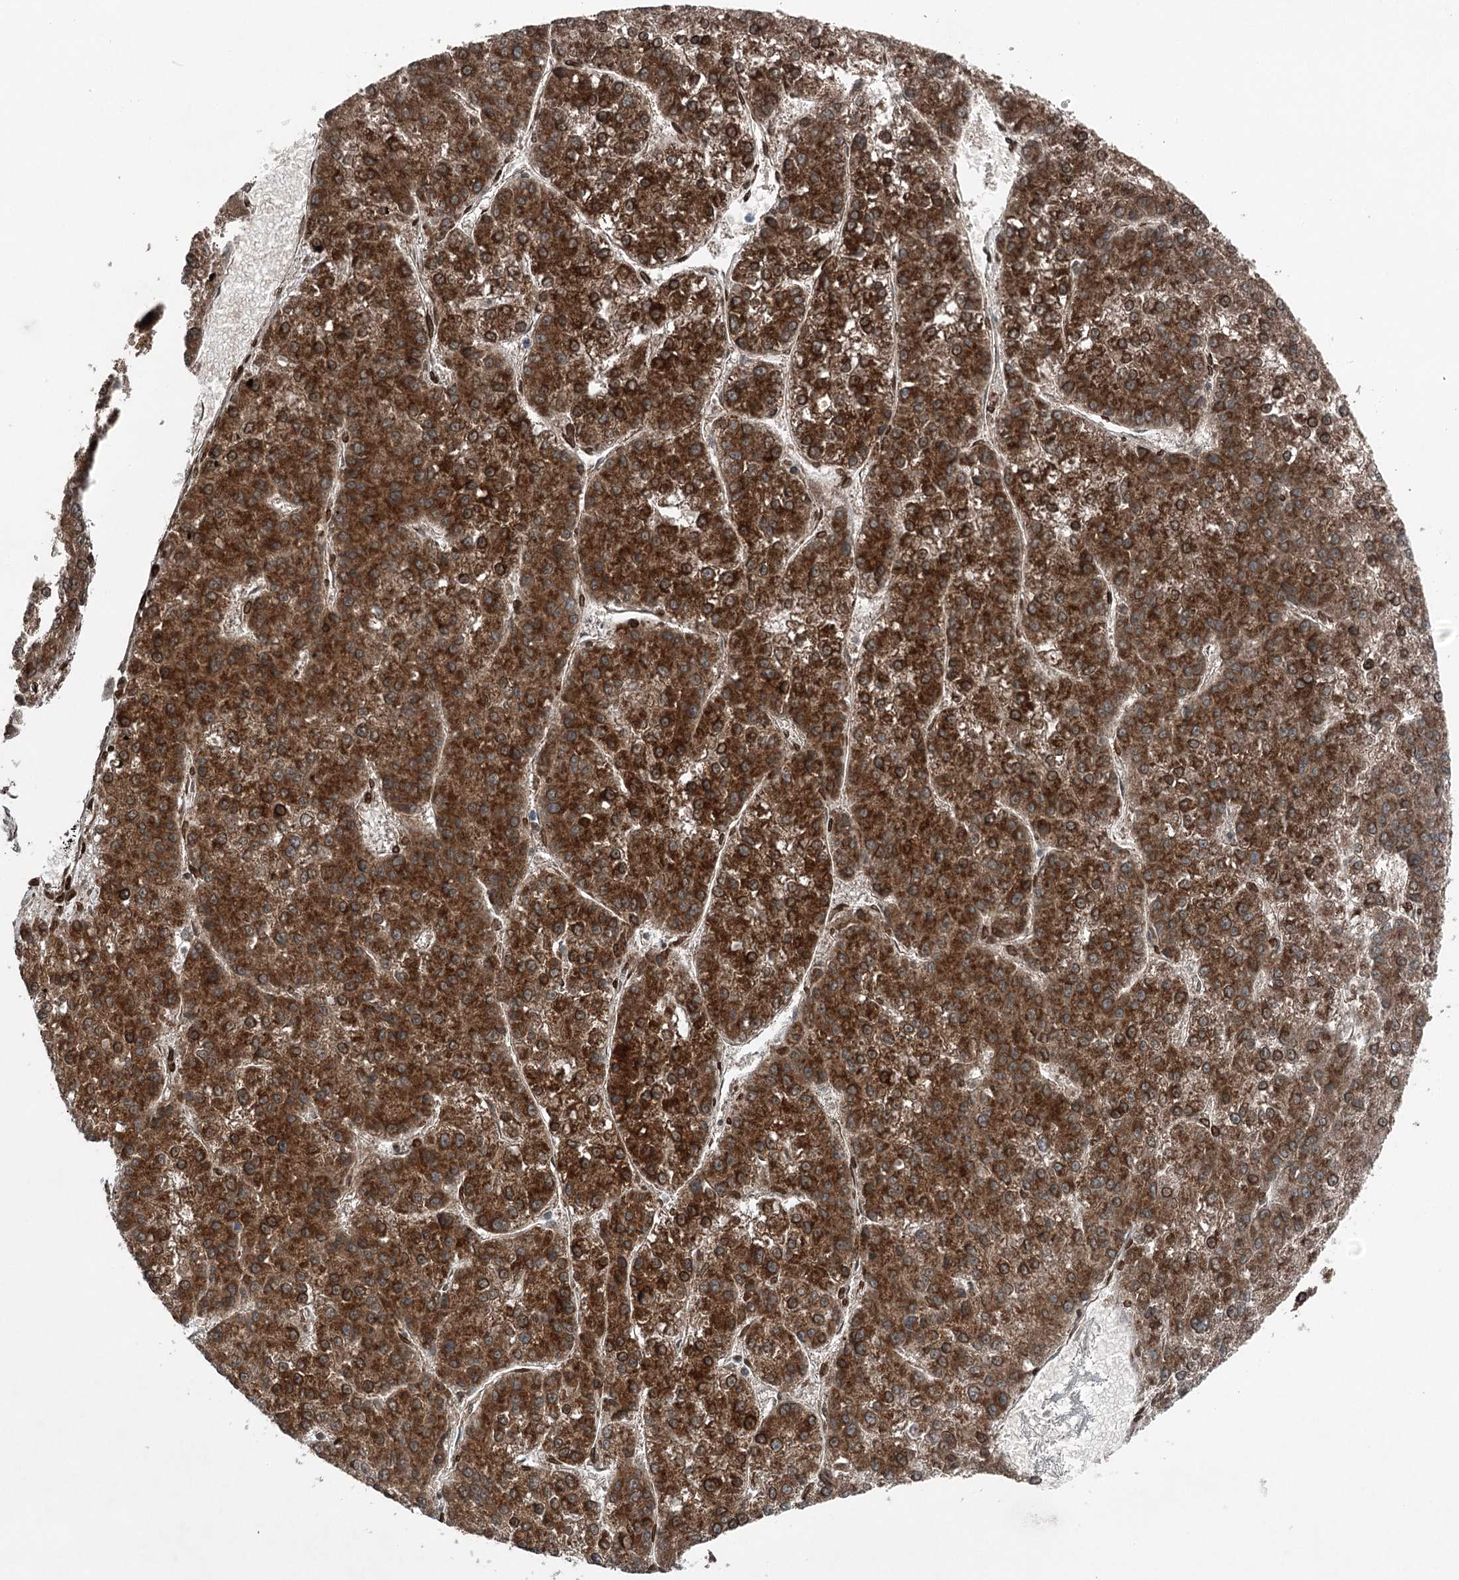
{"staining": {"intensity": "strong", "quantity": ">75%", "location": "cytoplasmic/membranous"}, "tissue": "liver cancer", "cell_type": "Tumor cells", "image_type": "cancer", "snomed": [{"axis": "morphology", "description": "Carcinoma, Hepatocellular, NOS"}, {"axis": "topography", "description": "Liver"}], "caption": "Immunohistochemical staining of human liver hepatocellular carcinoma displays high levels of strong cytoplasmic/membranous protein expression in approximately >75% of tumor cells.", "gene": "BCKDHA", "patient": {"sex": "female", "age": 73}}